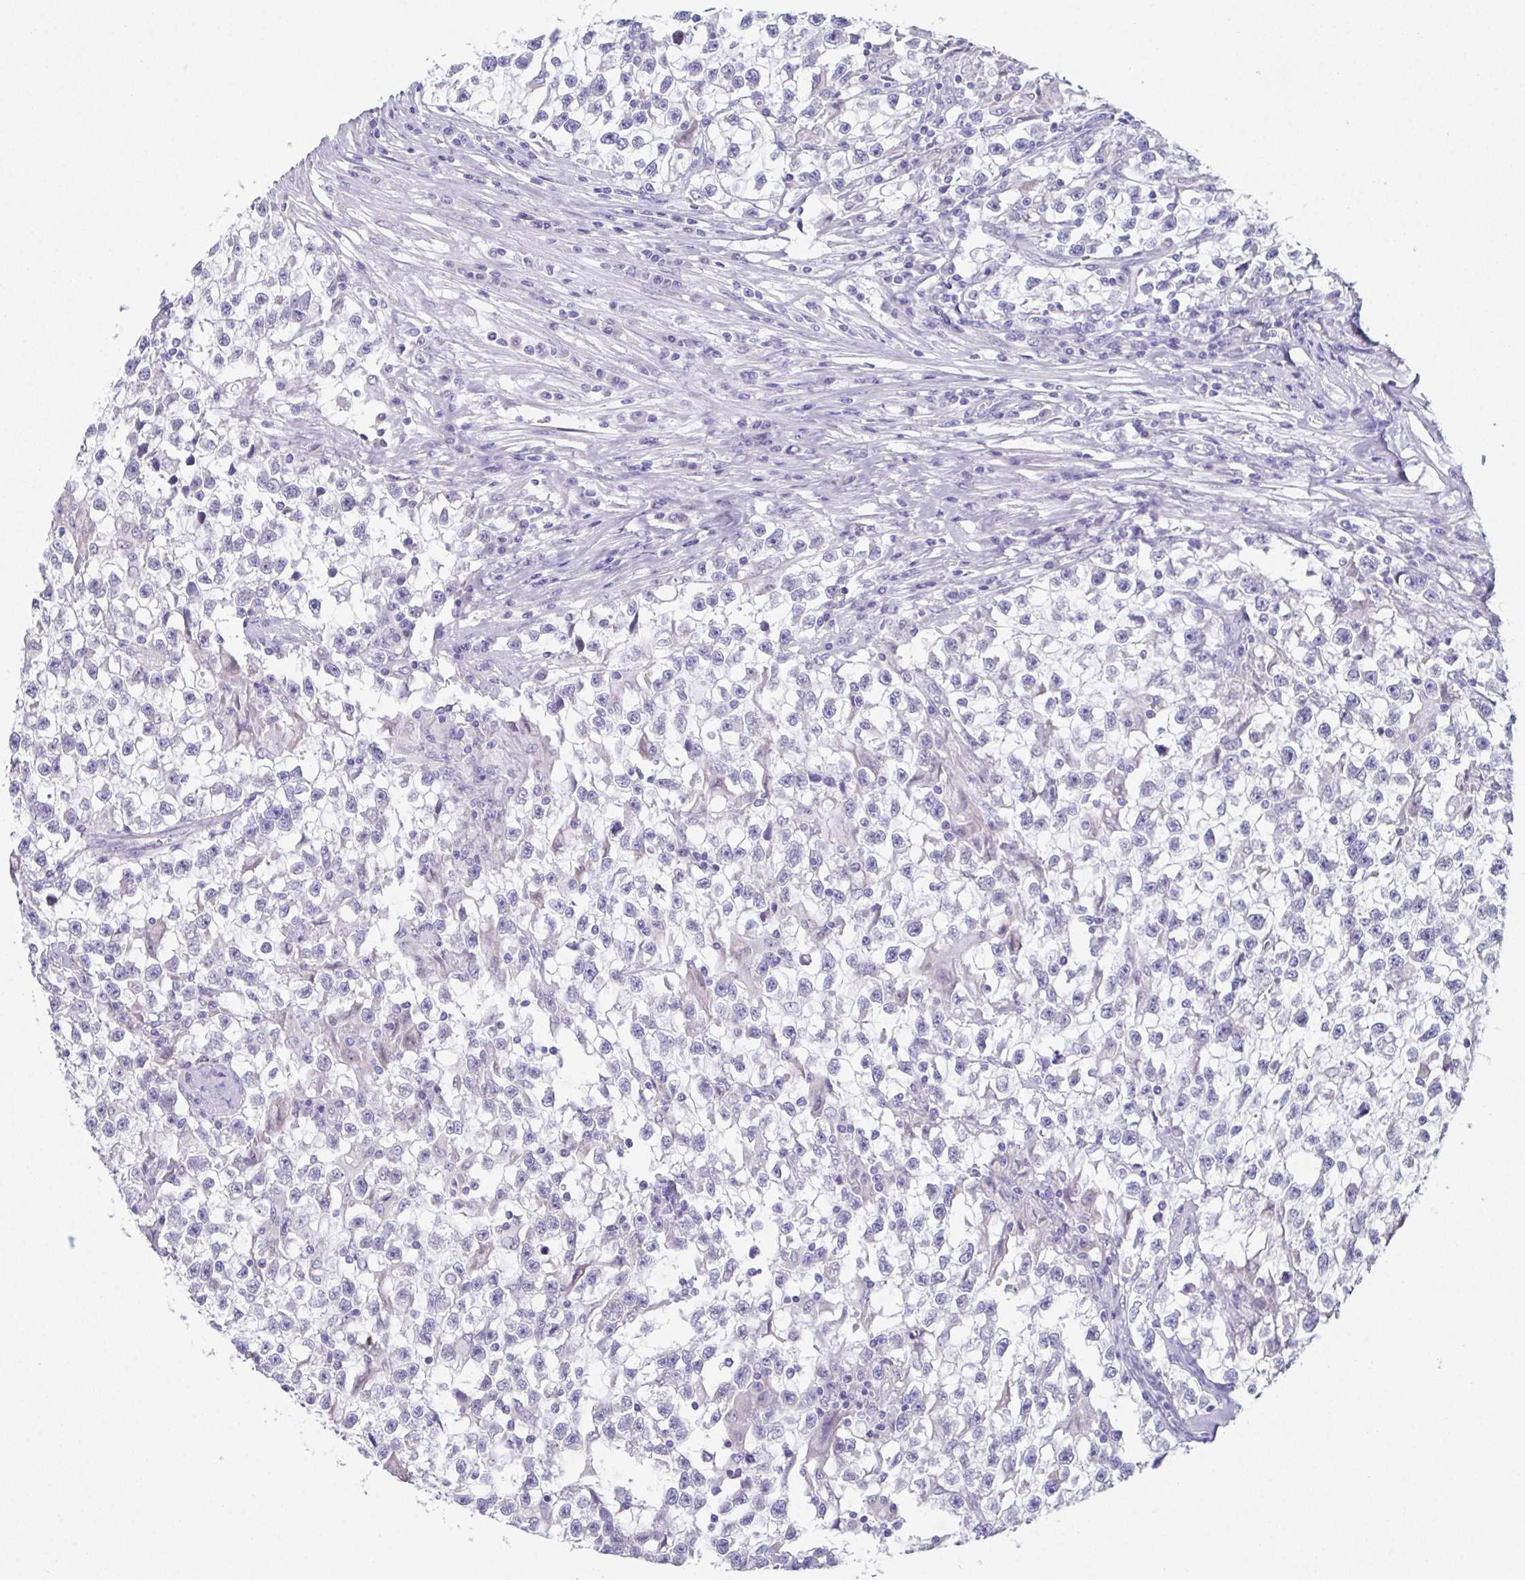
{"staining": {"intensity": "negative", "quantity": "none", "location": "none"}, "tissue": "testis cancer", "cell_type": "Tumor cells", "image_type": "cancer", "snomed": [{"axis": "morphology", "description": "Seminoma, NOS"}, {"axis": "topography", "description": "Testis"}], "caption": "This micrograph is of testis seminoma stained with immunohistochemistry to label a protein in brown with the nuclei are counter-stained blue. There is no expression in tumor cells.", "gene": "TEX19", "patient": {"sex": "male", "age": 31}}